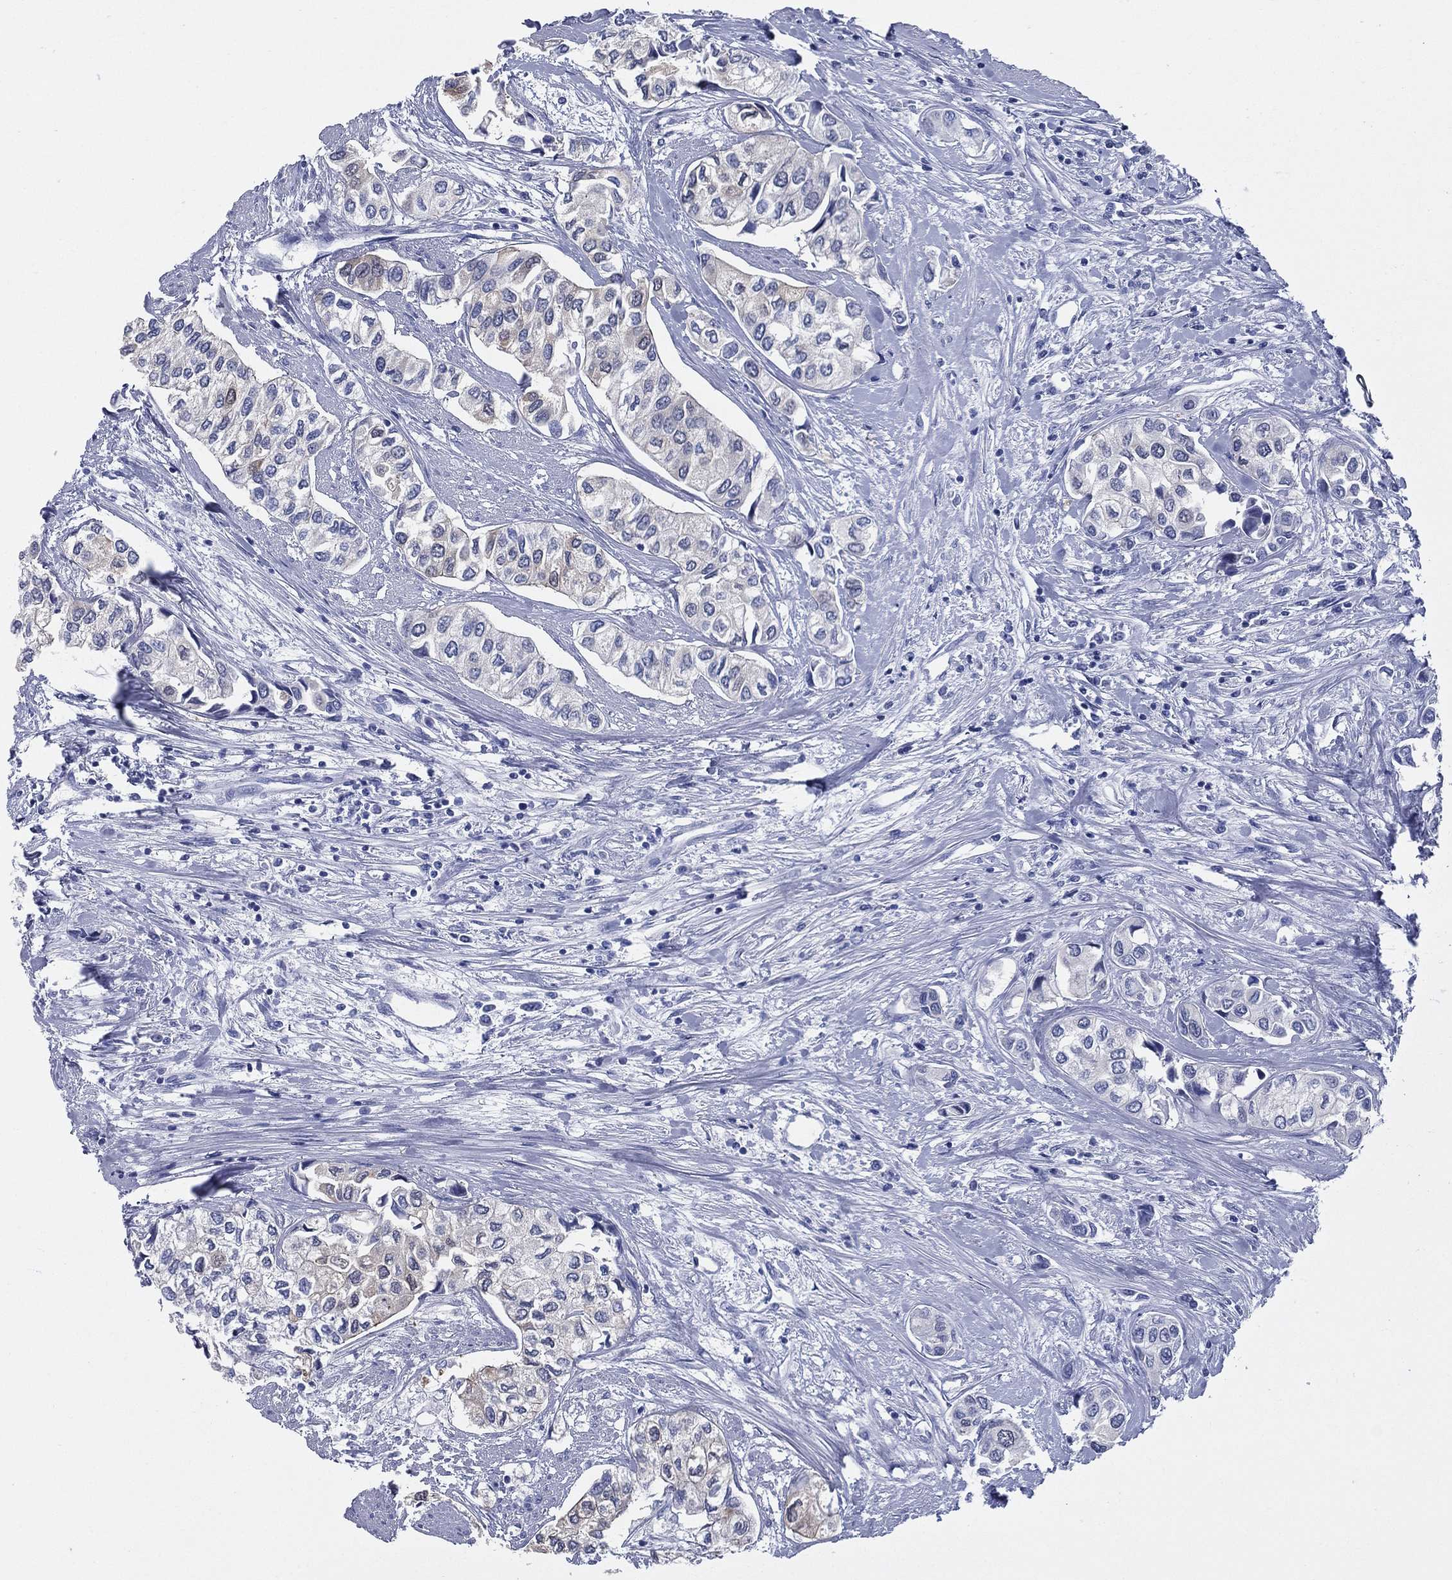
{"staining": {"intensity": "negative", "quantity": "none", "location": "none"}, "tissue": "urothelial cancer", "cell_type": "Tumor cells", "image_type": "cancer", "snomed": [{"axis": "morphology", "description": "Urothelial carcinoma, High grade"}, {"axis": "topography", "description": "Urinary bladder"}], "caption": "Micrograph shows no protein expression in tumor cells of urothelial cancer tissue.", "gene": "TMEM252", "patient": {"sex": "male", "age": 73}}